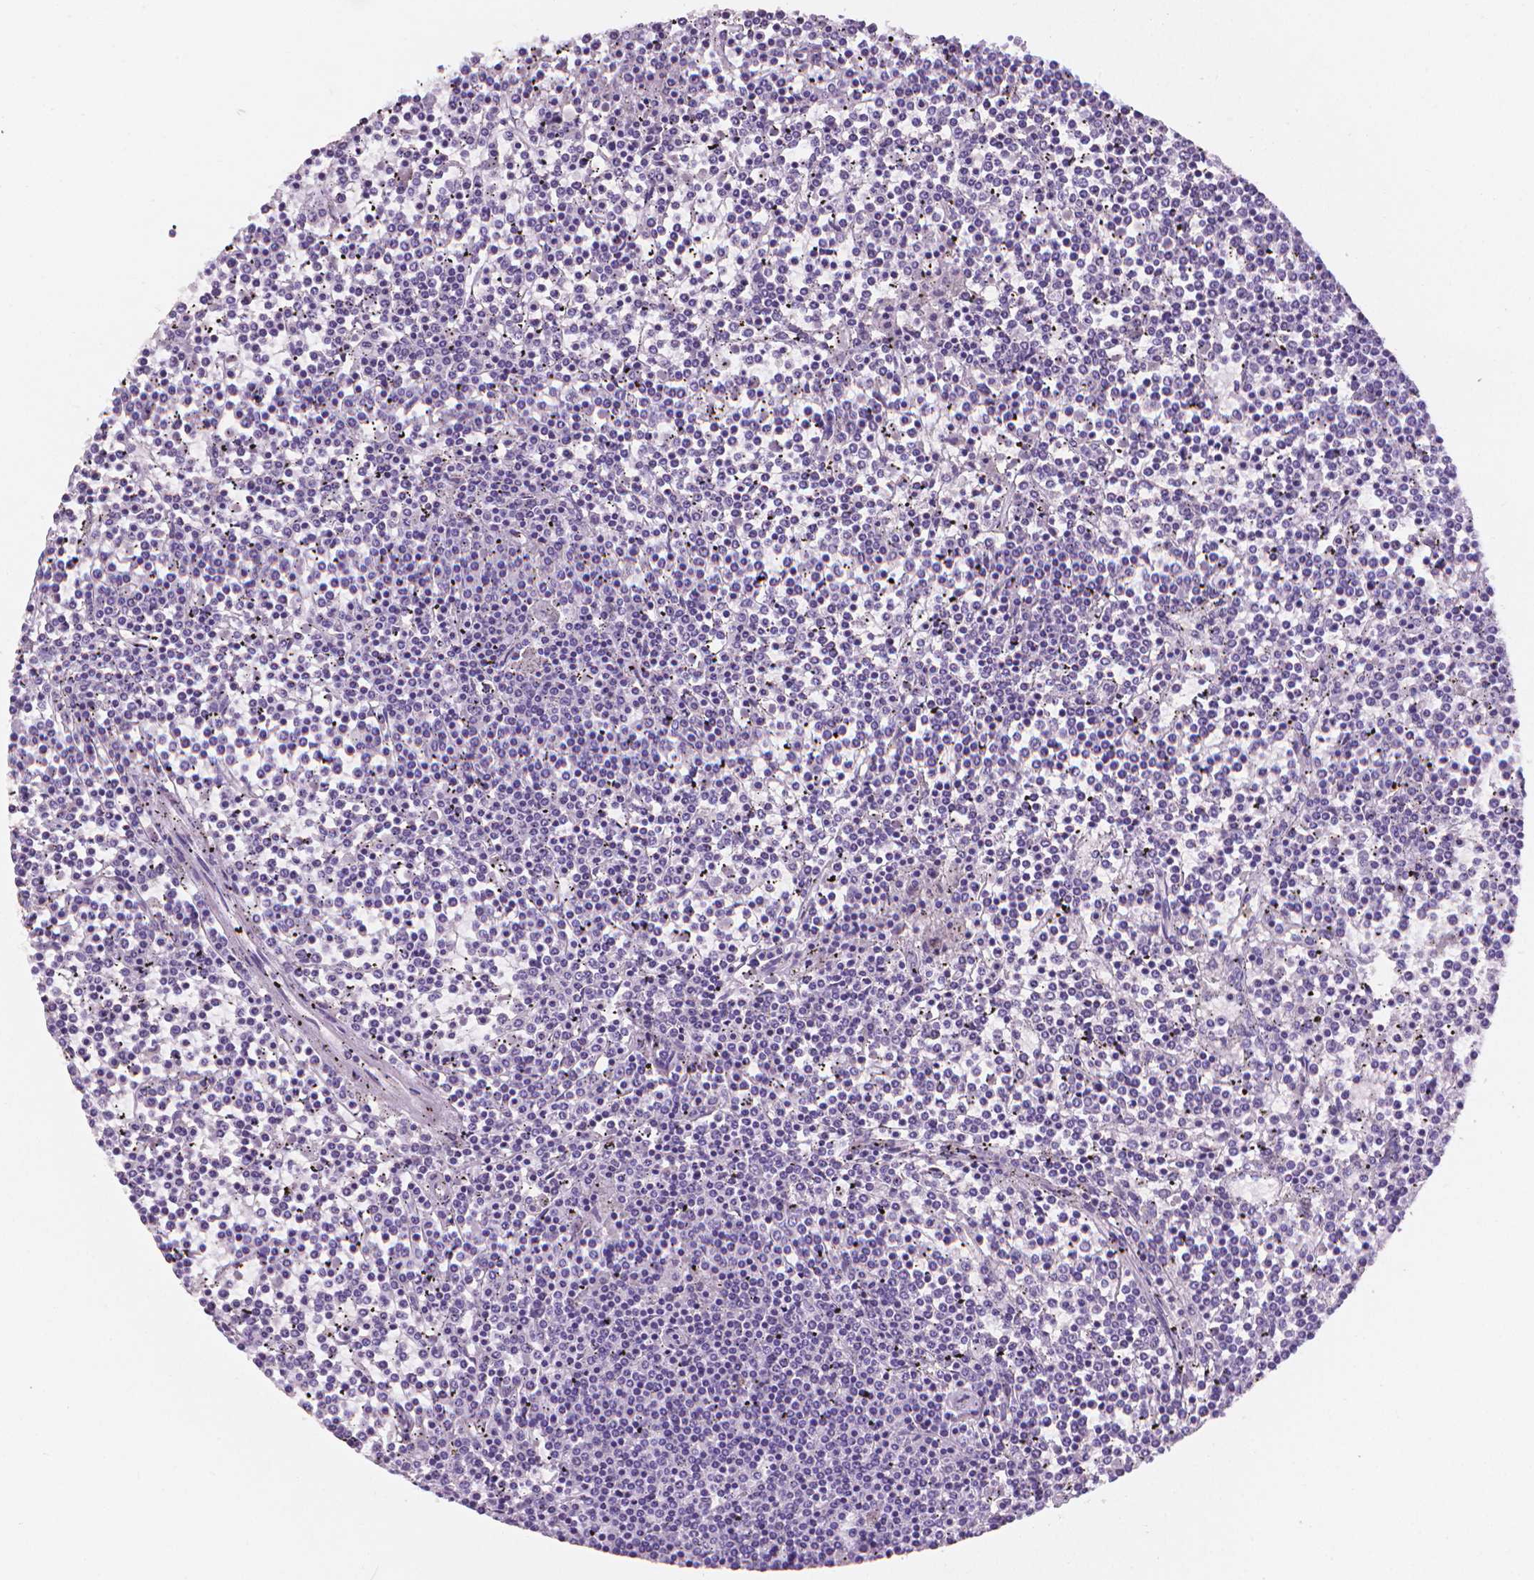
{"staining": {"intensity": "negative", "quantity": "none", "location": "none"}, "tissue": "lymphoma", "cell_type": "Tumor cells", "image_type": "cancer", "snomed": [{"axis": "morphology", "description": "Malignant lymphoma, non-Hodgkin's type, Low grade"}, {"axis": "topography", "description": "Spleen"}], "caption": "Tumor cells show no significant staining in malignant lymphoma, non-Hodgkin's type (low-grade).", "gene": "XPNPEP2", "patient": {"sex": "female", "age": 19}}